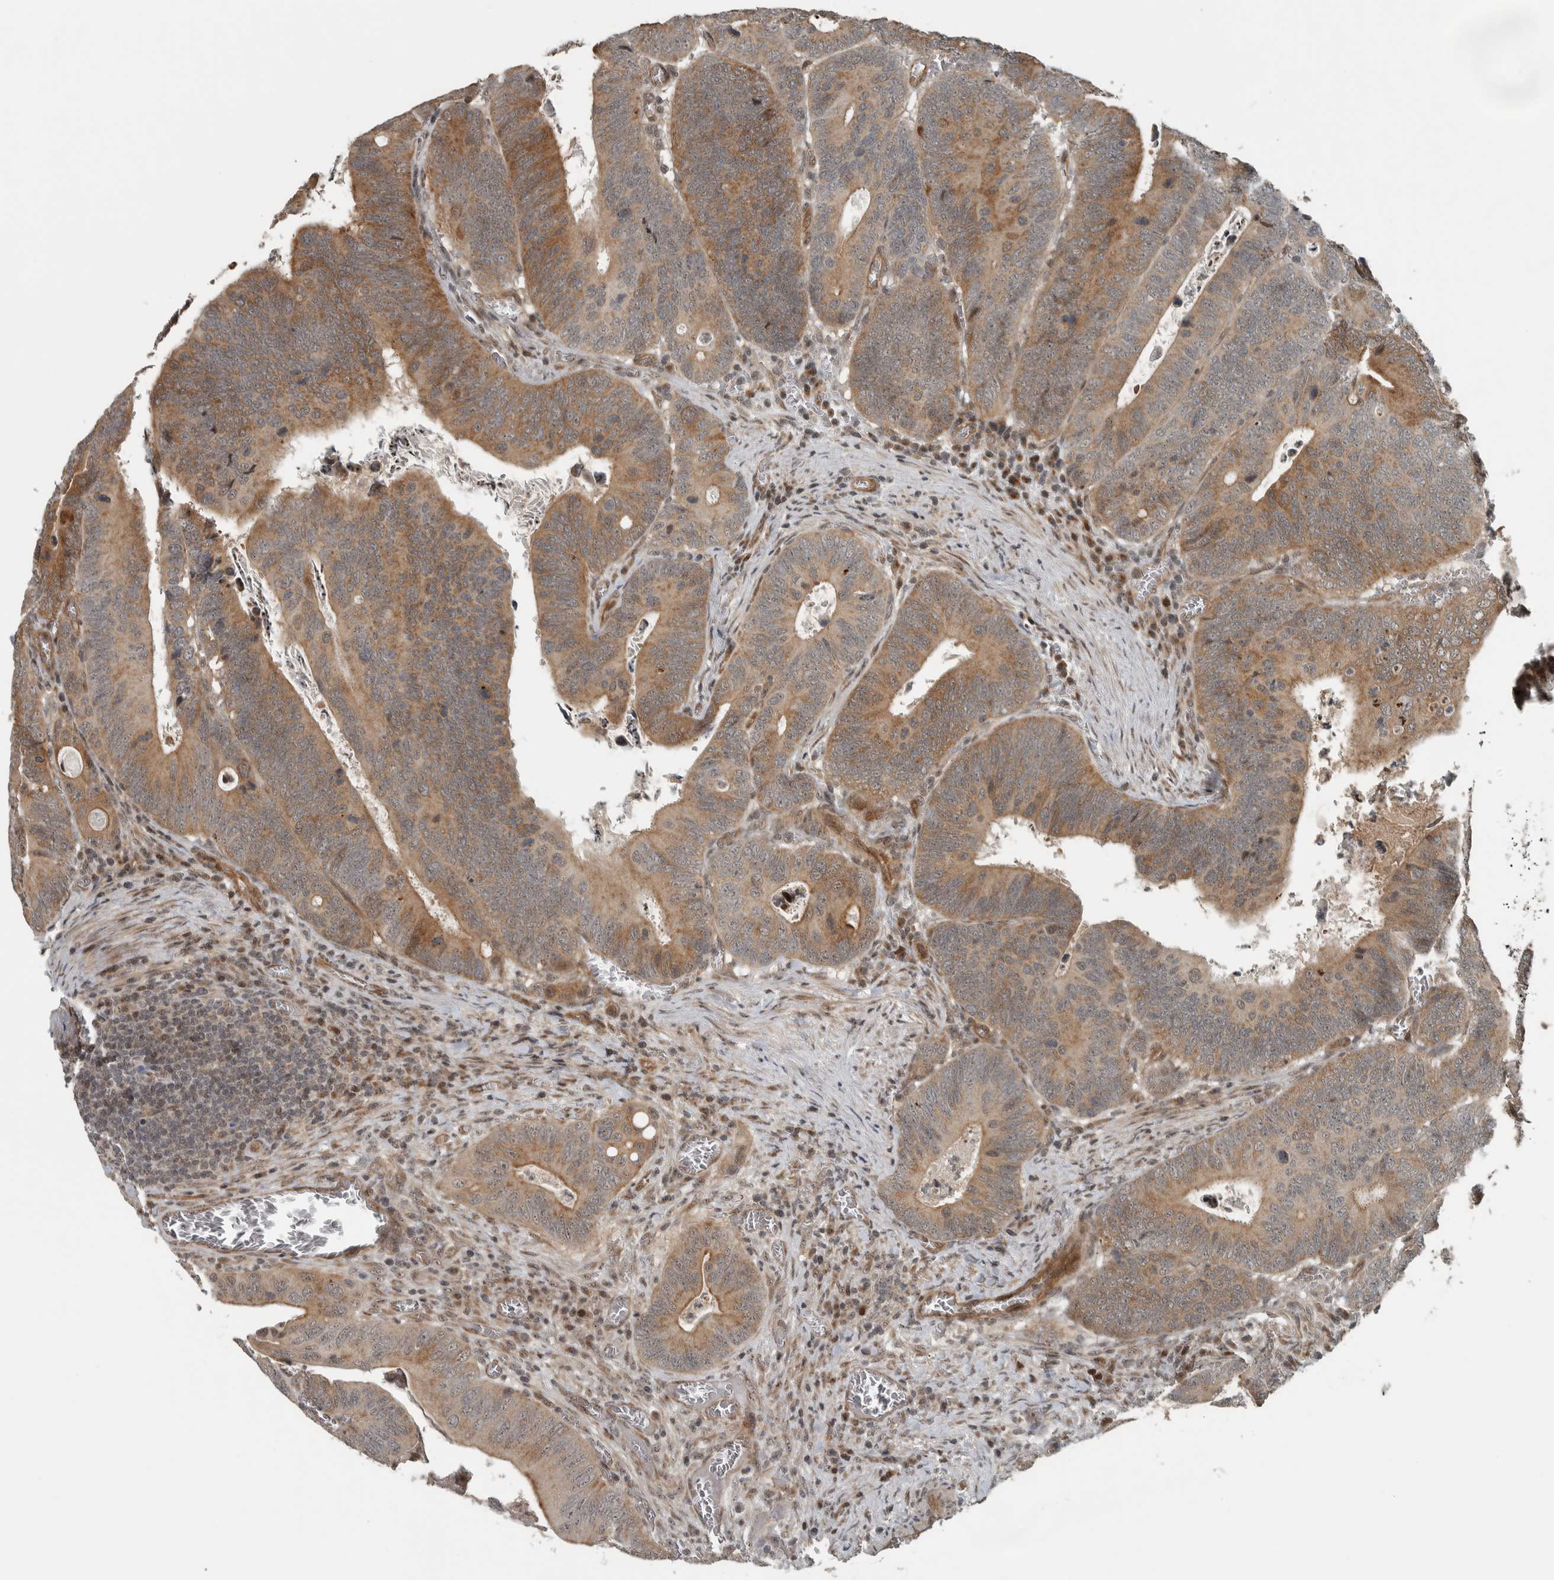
{"staining": {"intensity": "moderate", "quantity": ">75%", "location": "cytoplasmic/membranous"}, "tissue": "colorectal cancer", "cell_type": "Tumor cells", "image_type": "cancer", "snomed": [{"axis": "morphology", "description": "Inflammation, NOS"}, {"axis": "morphology", "description": "Adenocarcinoma, NOS"}, {"axis": "topography", "description": "Colon"}], "caption": "Colorectal adenocarcinoma stained with a protein marker shows moderate staining in tumor cells.", "gene": "NAPG", "patient": {"sex": "male", "age": 72}}